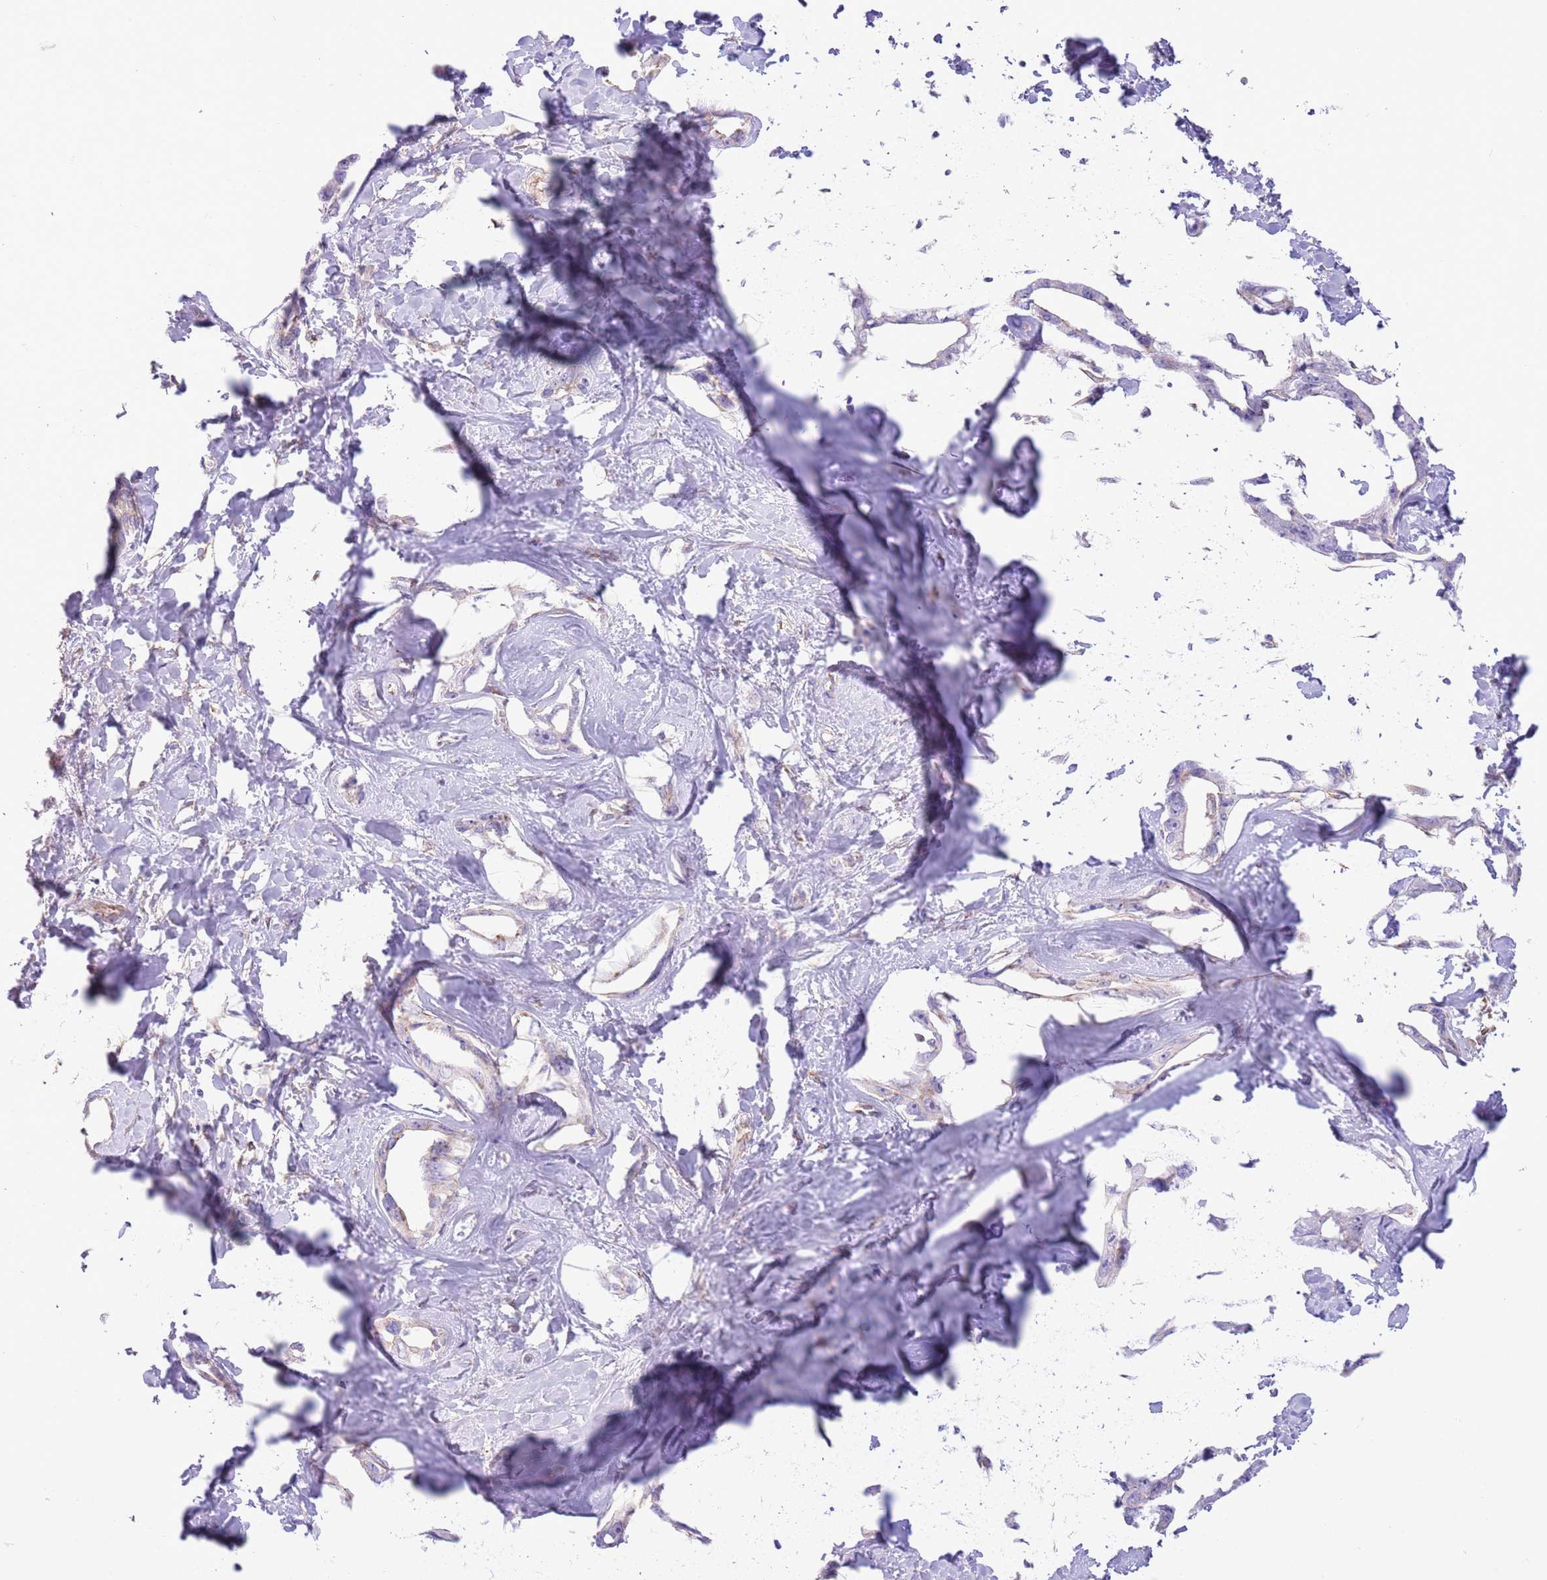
{"staining": {"intensity": "negative", "quantity": "none", "location": "none"}, "tissue": "liver cancer", "cell_type": "Tumor cells", "image_type": "cancer", "snomed": [{"axis": "morphology", "description": "Cholangiocarcinoma"}, {"axis": "topography", "description": "Liver"}], "caption": "Human cholangiocarcinoma (liver) stained for a protein using immunohistochemistry demonstrates no staining in tumor cells.", "gene": "RBP3", "patient": {"sex": "male", "age": 59}}